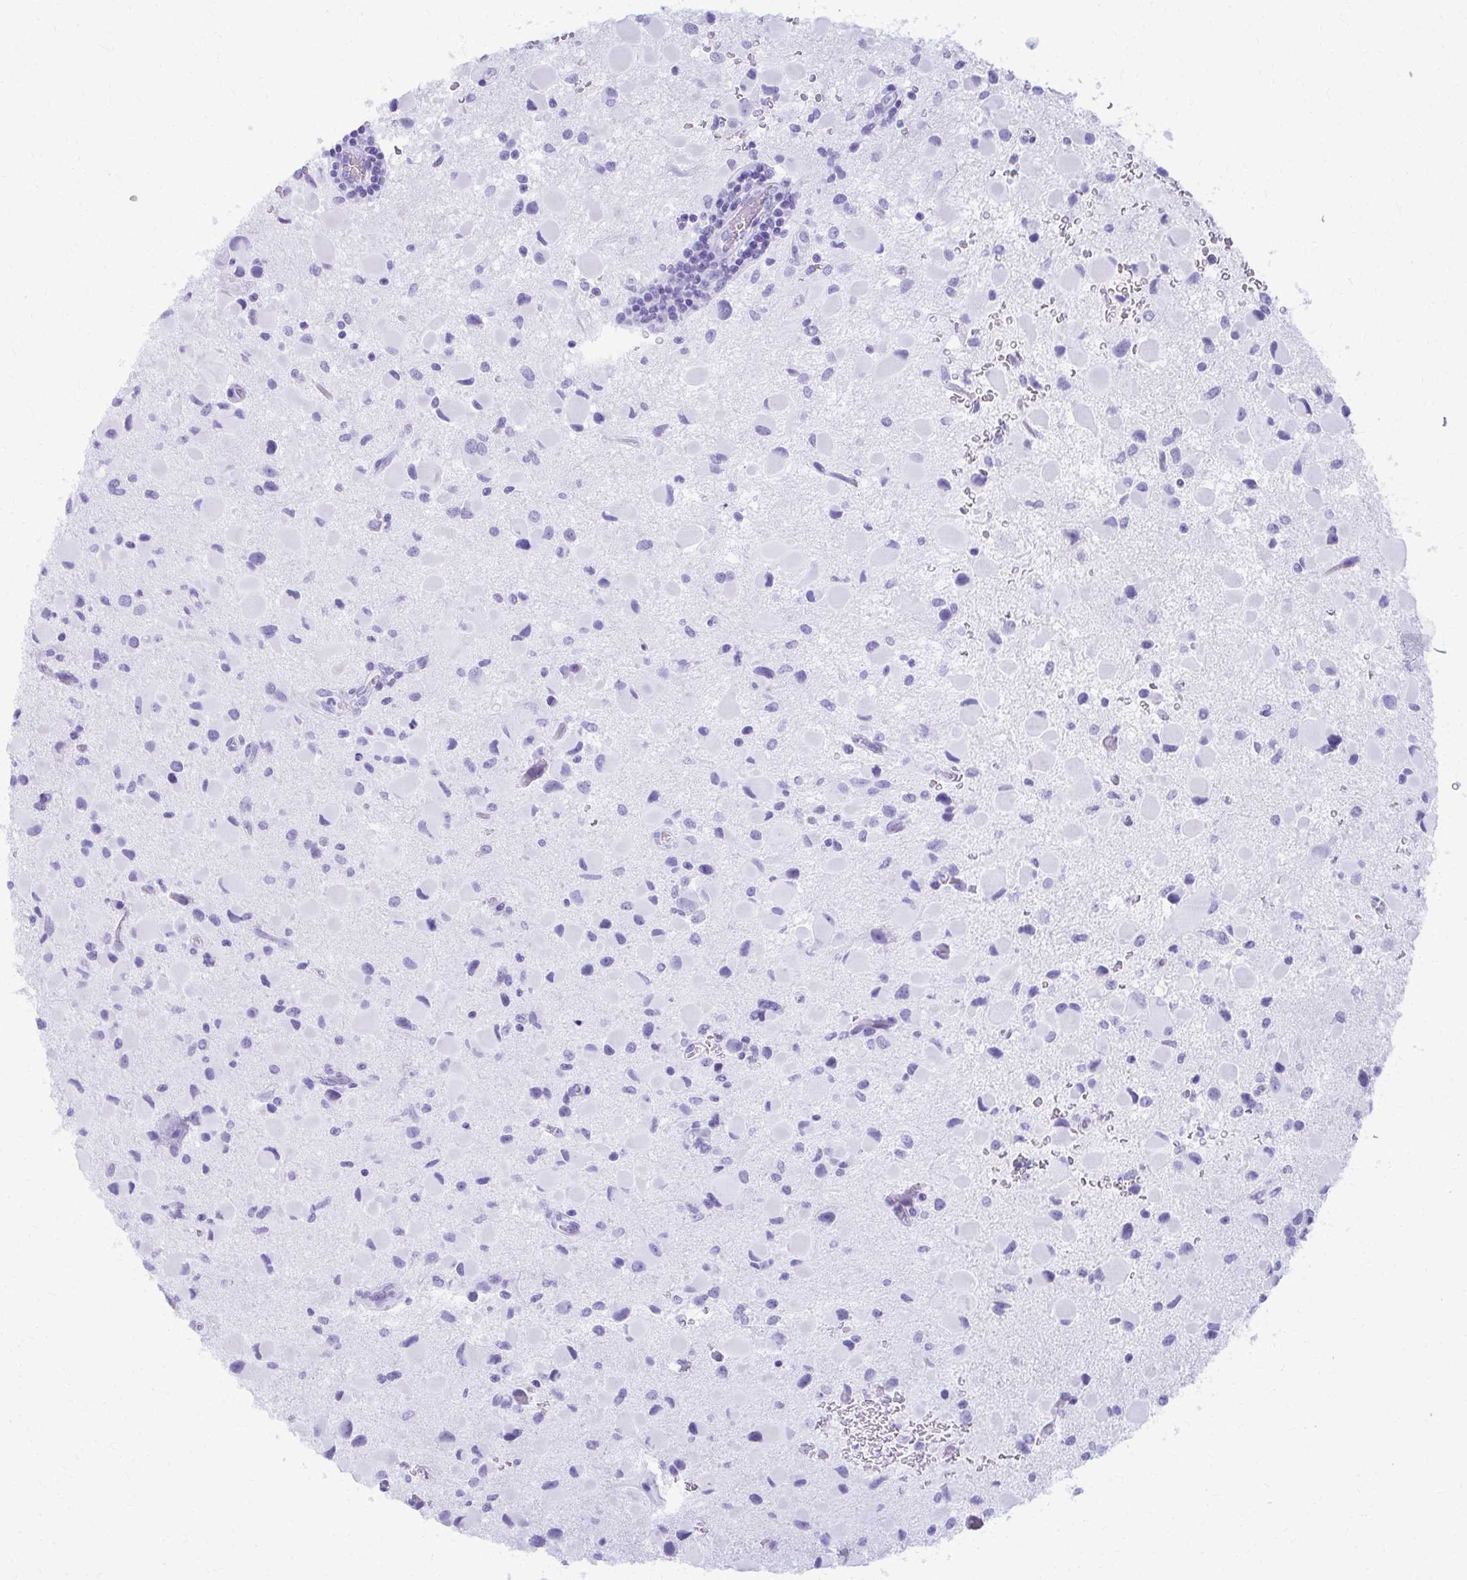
{"staining": {"intensity": "negative", "quantity": "none", "location": "none"}, "tissue": "glioma", "cell_type": "Tumor cells", "image_type": "cancer", "snomed": [{"axis": "morphology", "description": "Glioma, malignant, Low grade"}, {"axis": "topography", "description": "Brain"}], "caption": "Tumor cells show no significant expression in glioma.", "gene": "MAF1", "patient": {"sex": "female", "age": 32}}